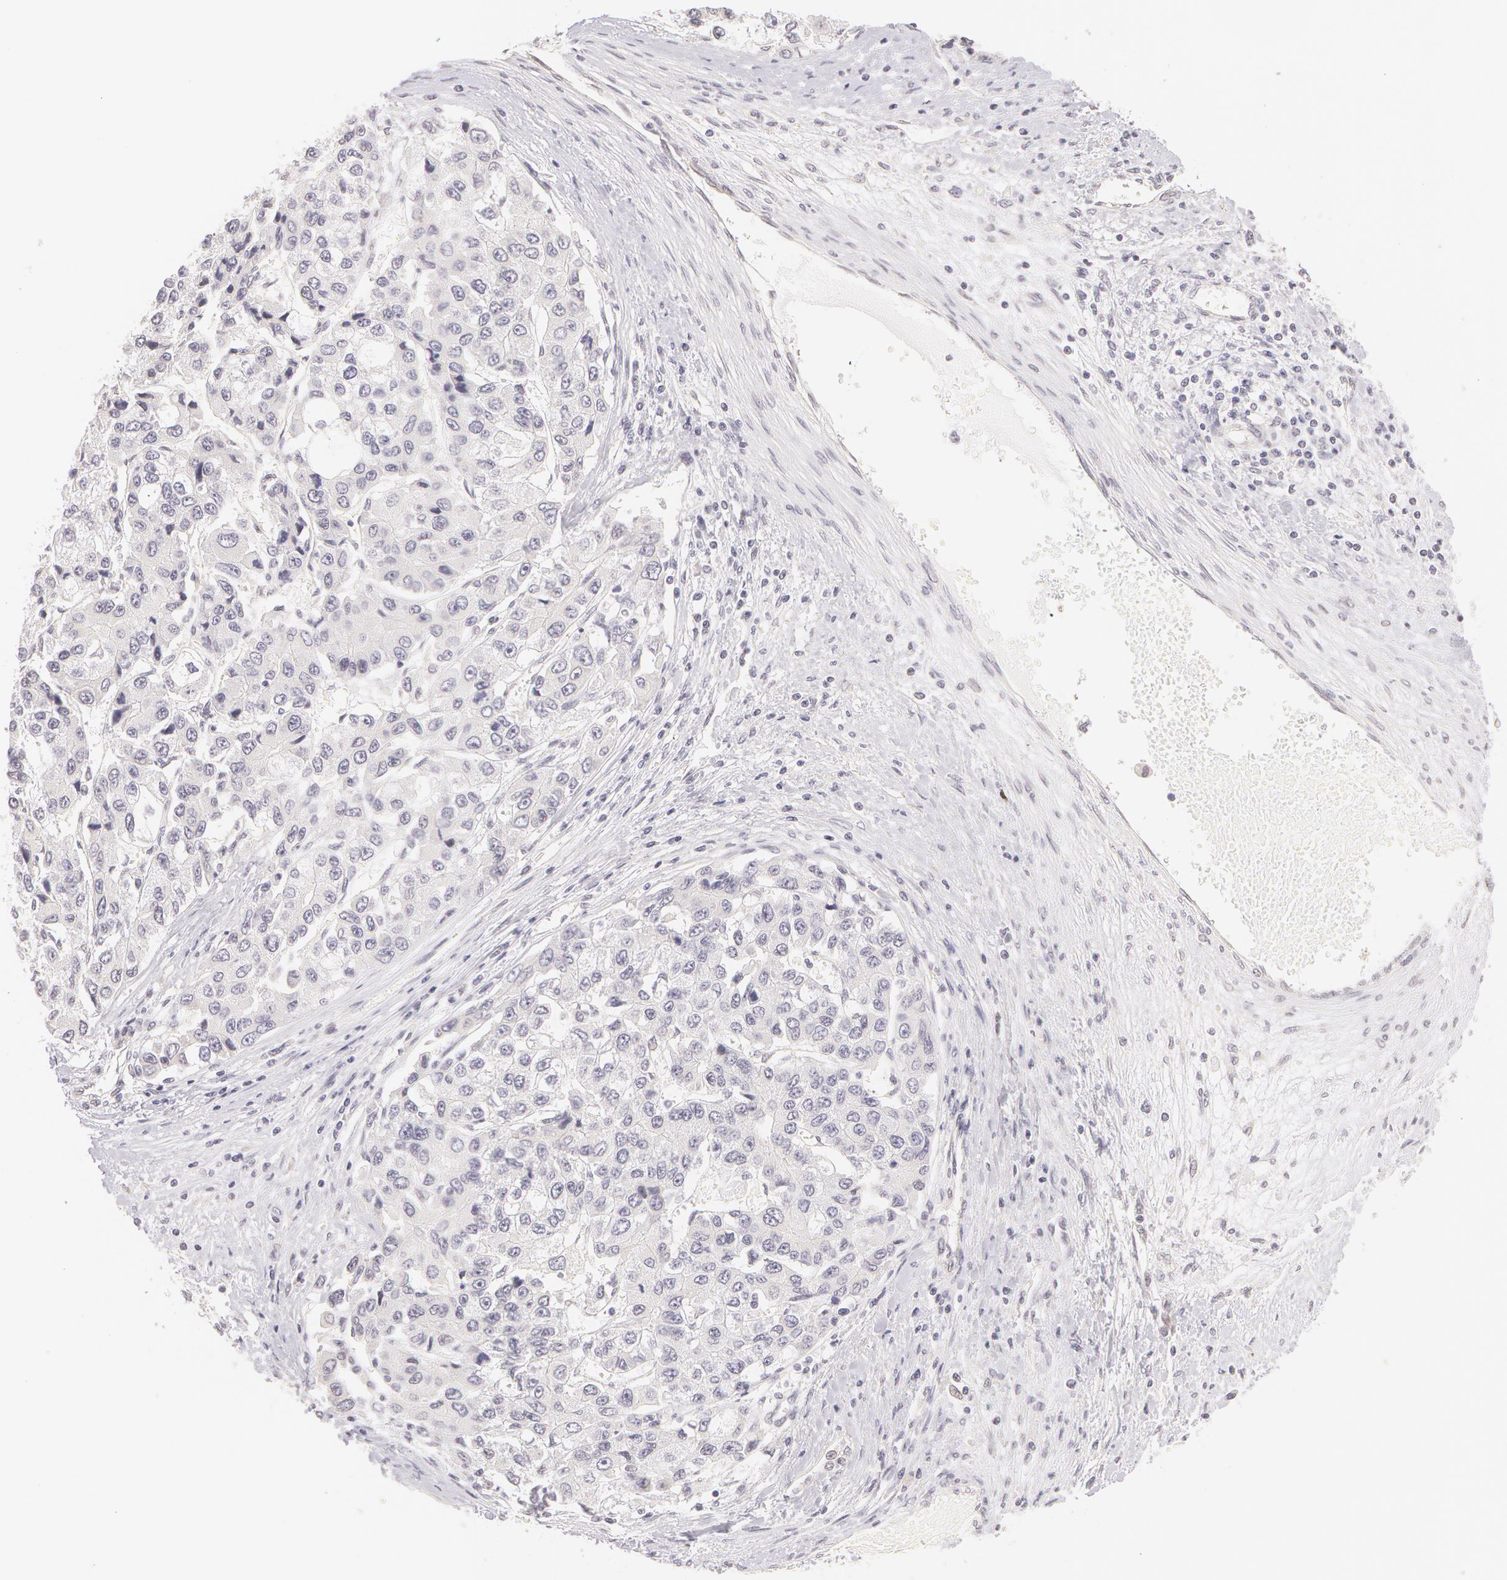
{"staining": {"intensity": "negative", "quantity": "none", "location": "none"}, "tissue": "liver cancer", "cell_type": "Tumor cells", "image_type": "cancer", "snomed": [{"axis": "morphology", "description": "Carcinoma, Hepatocellular, NOS"}, {"axis": "topography", "description": "Liver"}], "caption": "Immunohistochemical staining of human liver hepatocellular carcinoma displays no significant positivity in tumor cells.", "gene": "ZNF597", "patient": {"sex": "female", "age": 66}}